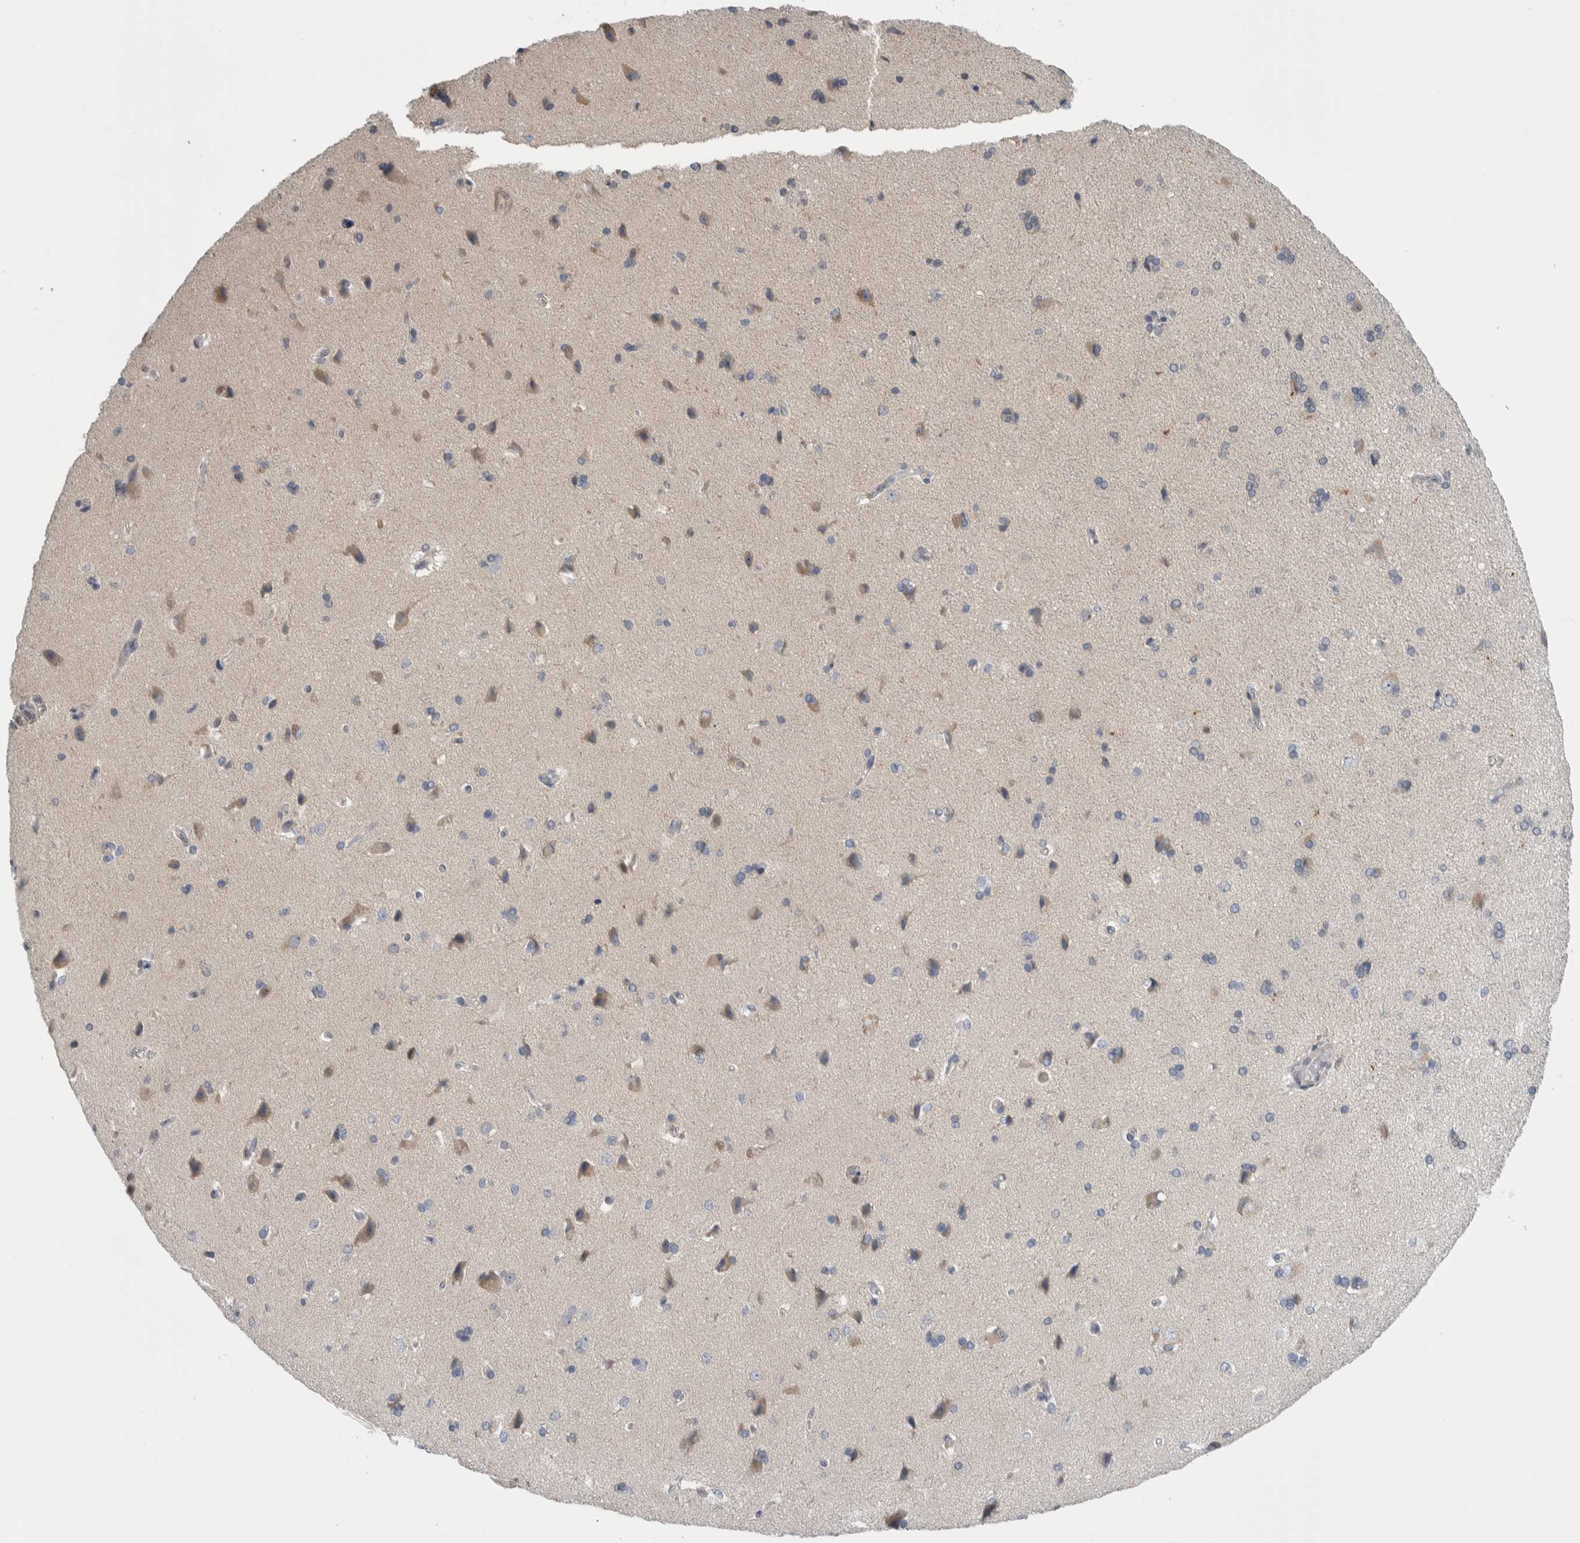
{"staining": {"intensity": "negative", "quantity": "none", "location": "none"}, "tissue": "cerebral cortex", "cell_type": "Endothelial cells", "image_type": "normal", "snomed": [{"axis": "morphology", "description": "Normal tissue, NOS"}, {"axis": "topography", "description": "Cerebral cortex"}], "caption": "Endothelial cells show no significant expression in benign cerebral cortex.", "gene": "TAX1BP1", "patient": {"sex": "male", "age": 62}}